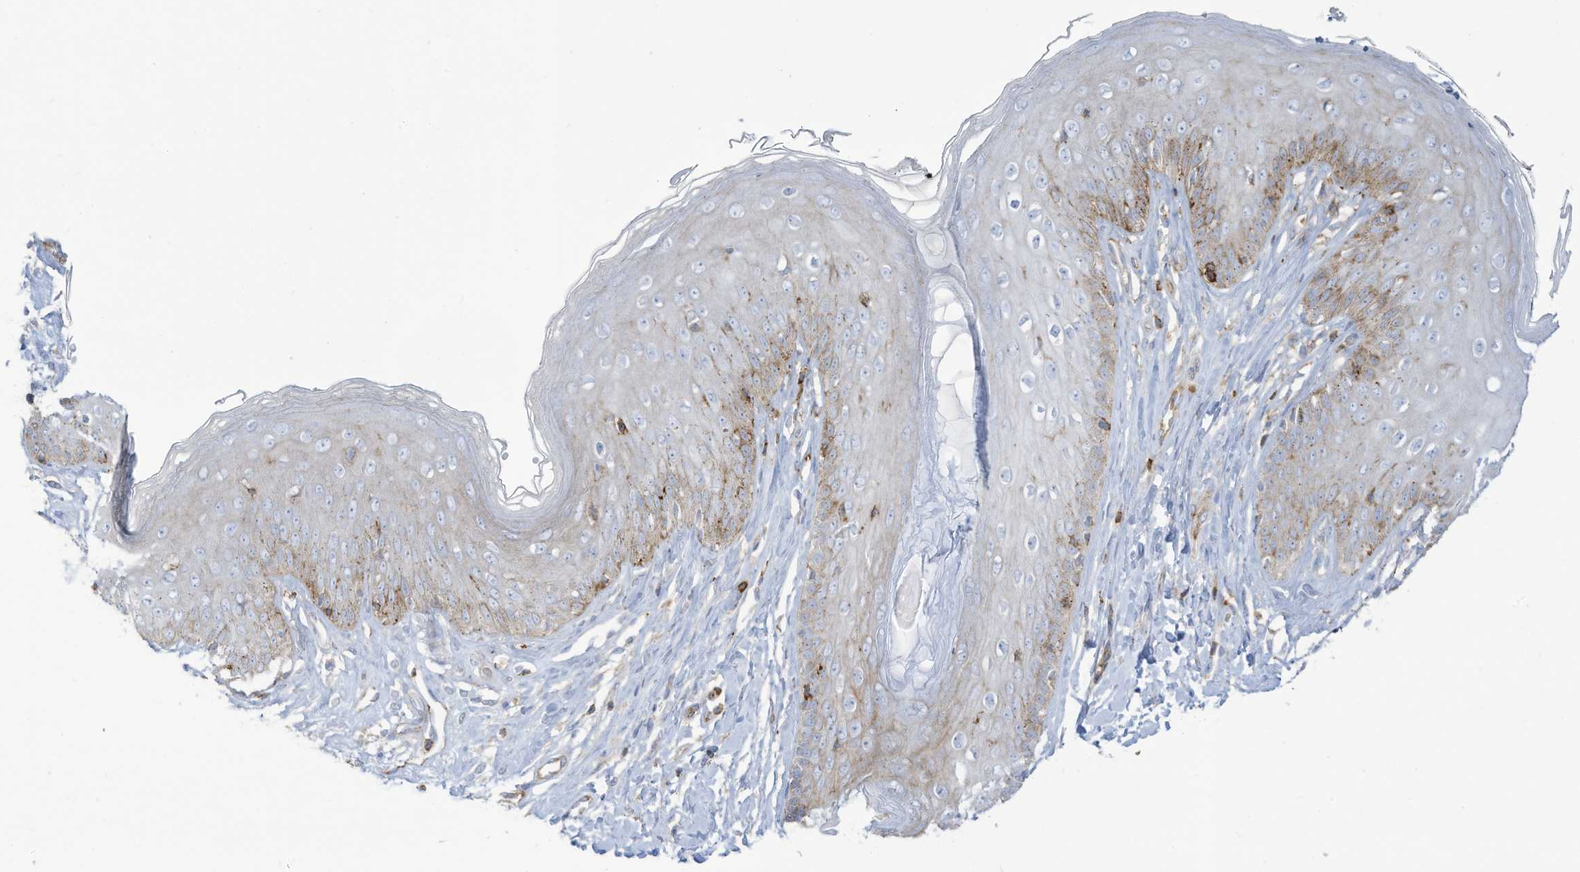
{"staining": {"intensity": "moderate", "quantity": "25%-75%", "location": "cytoplasmic/membranous"}, "tissue": "skin", "cell_type": "Epidermal cells", "image_type": "normal", "snomed": [{"axis": "morphology", "description": "Normal tissue, NOS"}, {"axis": "morphology", "description": "Squamous cell carcinoma, NOS"}, {"axis": "topography", "description": "Vulva"}], "caption": "About 25%-75% of epidermal cells in benign human skin demonstrate moderate cytoplasmic/membranous protein staining as visualized by brown immunohistochemical staining.", "gene": "THNSL2", "patient": {"sex": "female", "age": 85}}